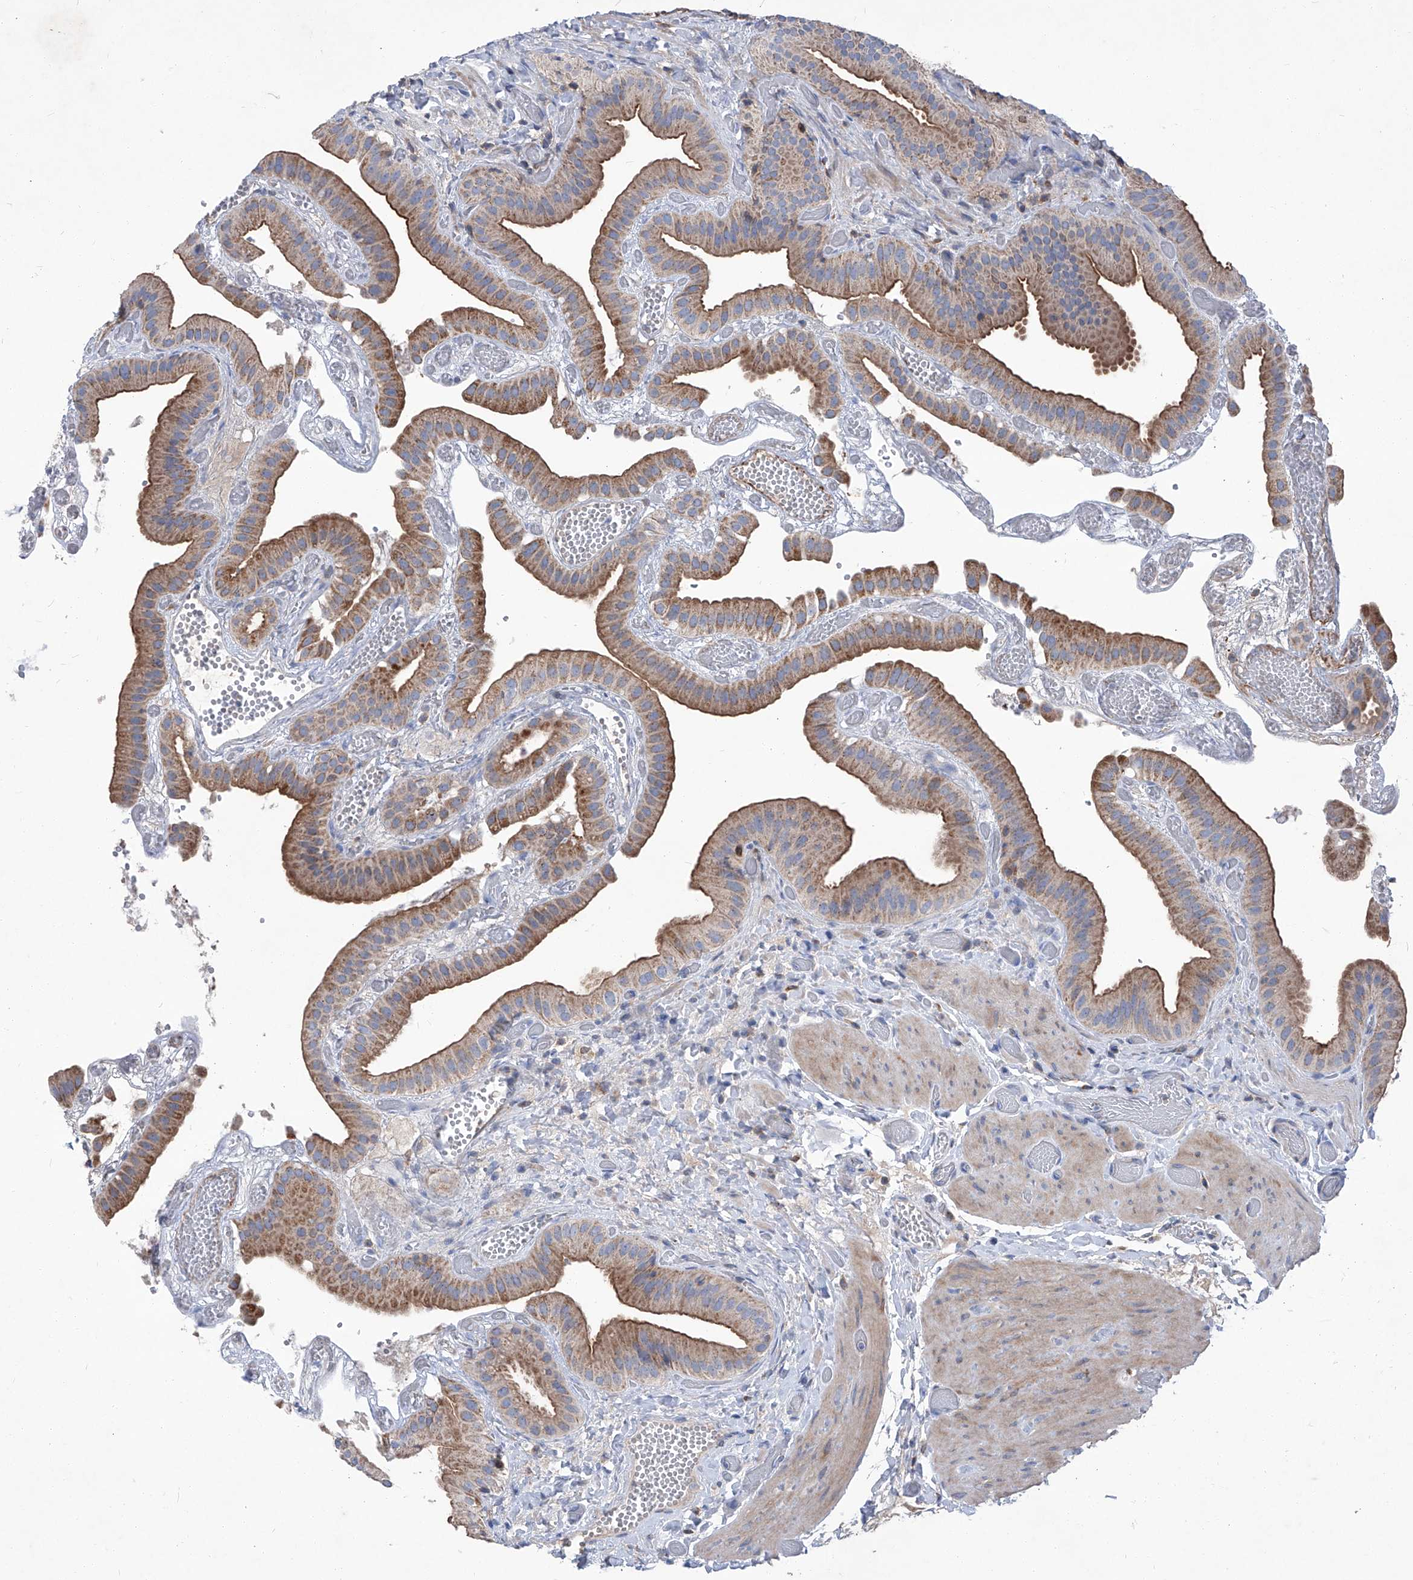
{"staining": {"intensity": "moderate", "quantity": ">75%", "location": "cytoplasmic/membranous"}, "tissue": "gallbladder", "cell_type": "Glandular cells", "image_type": "normal", "snomed": [{"axis": "morphology", "description": "Normal tissue, NOS"}, {"axis": "topography", "description": "Gallbladder"}], "caption": "This image demonstrates immunohistochemistry staining of unremarkable gallbladder, with medium moderate cytoplasmic/membranous staining in approximately >75% of glandular cells.", "gene": "EPHA8", "patient": {"sex": "female", "age": 64}}